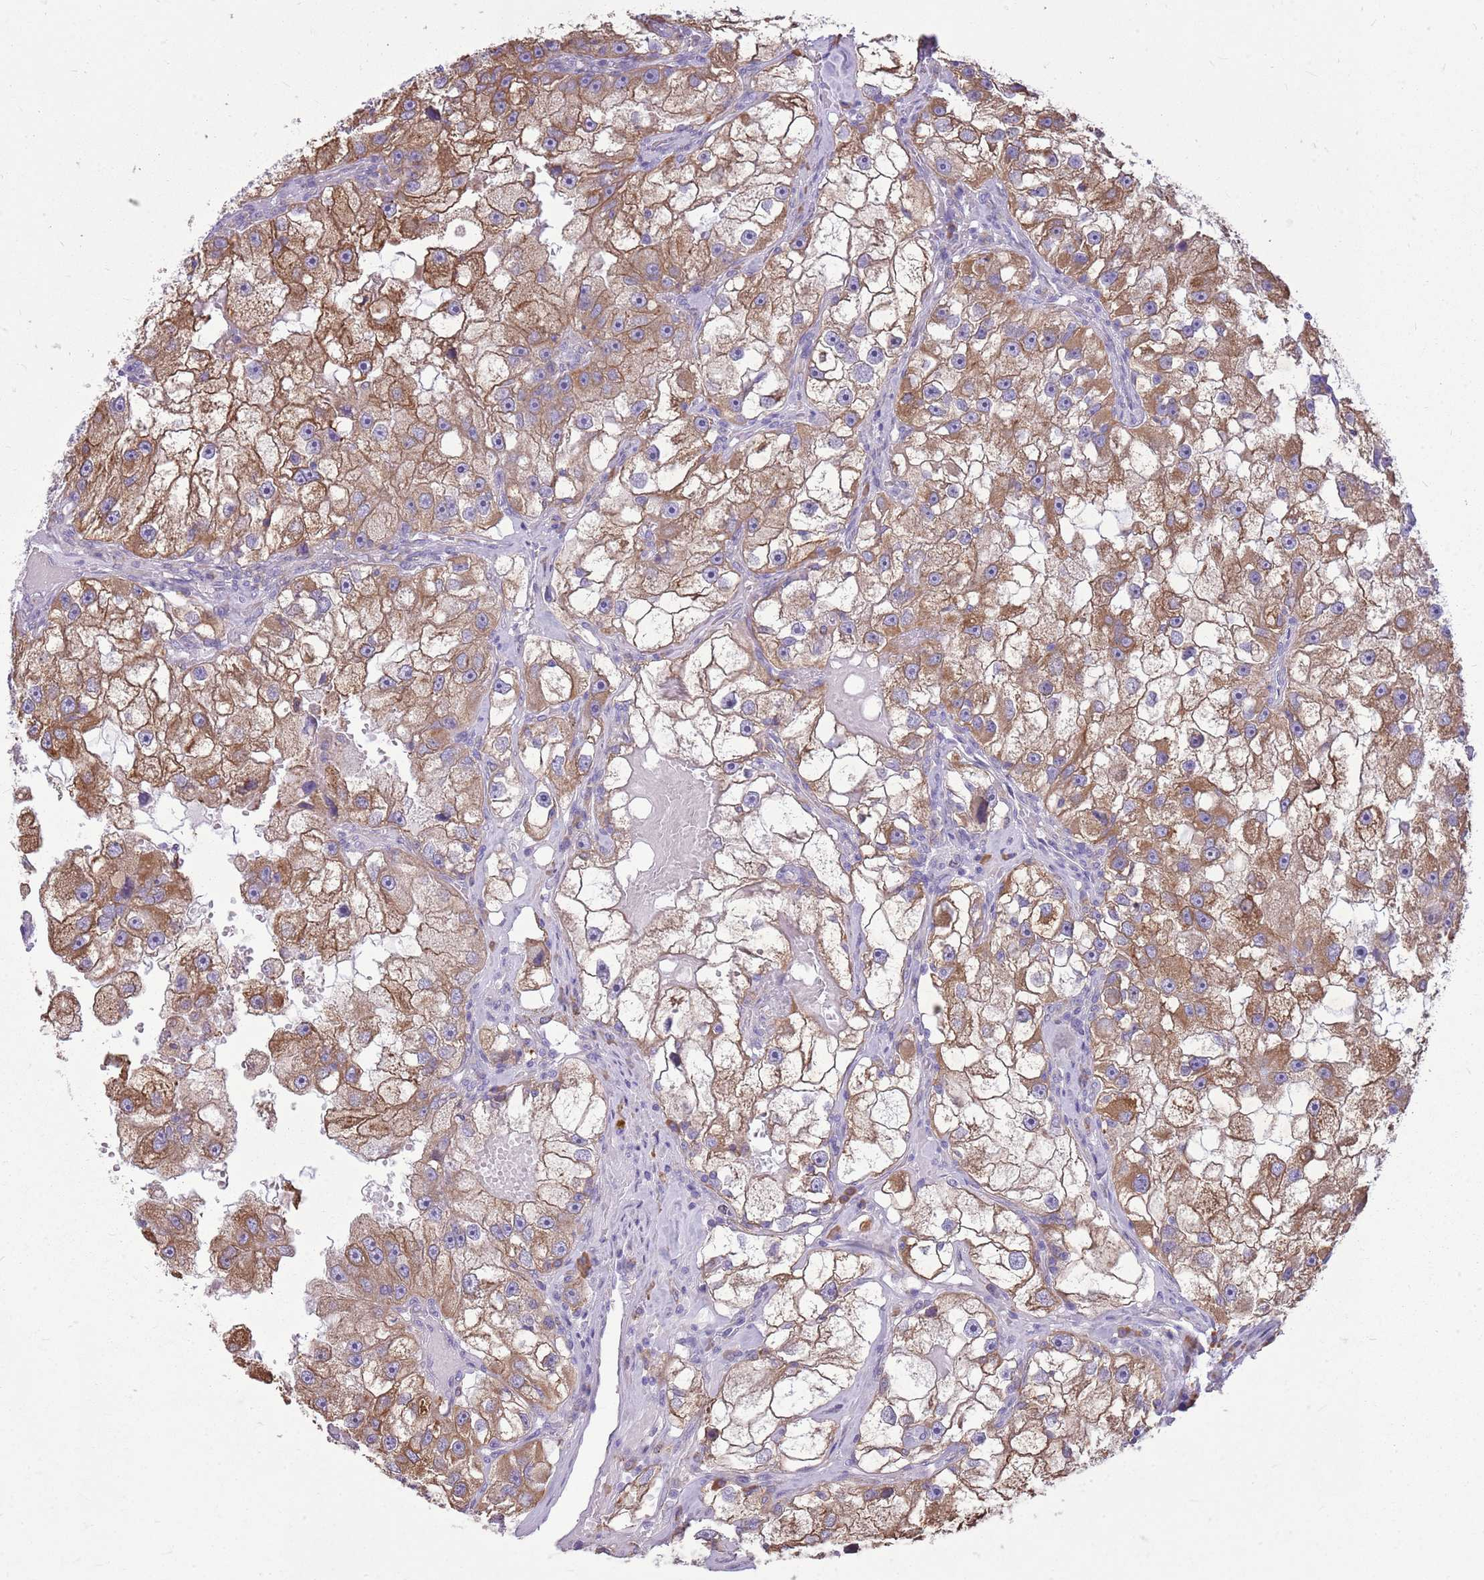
{"staining": {"intensity": "moderate", "quantity": ">75%", "location": "cytoplasmic/membranous"}, "tissue": "renal cancer", "cell_type": "Tumor cells", "image_type": "cancer", "snomed": [{"axis": "morphology", "description": "Adenocarcinoma, NOS"}, {"axis": "topography", "description": "Kidney"}], "caption": "Renal adenocarcinoma stained with DAB immunohistochemistry (IHC) displays medium levels of moderate cytoplasmic/membranous staining in approximately >75% of tumor cells.", "gene": "KCTD19", "patient": {"sex": "male", "age": 63}}